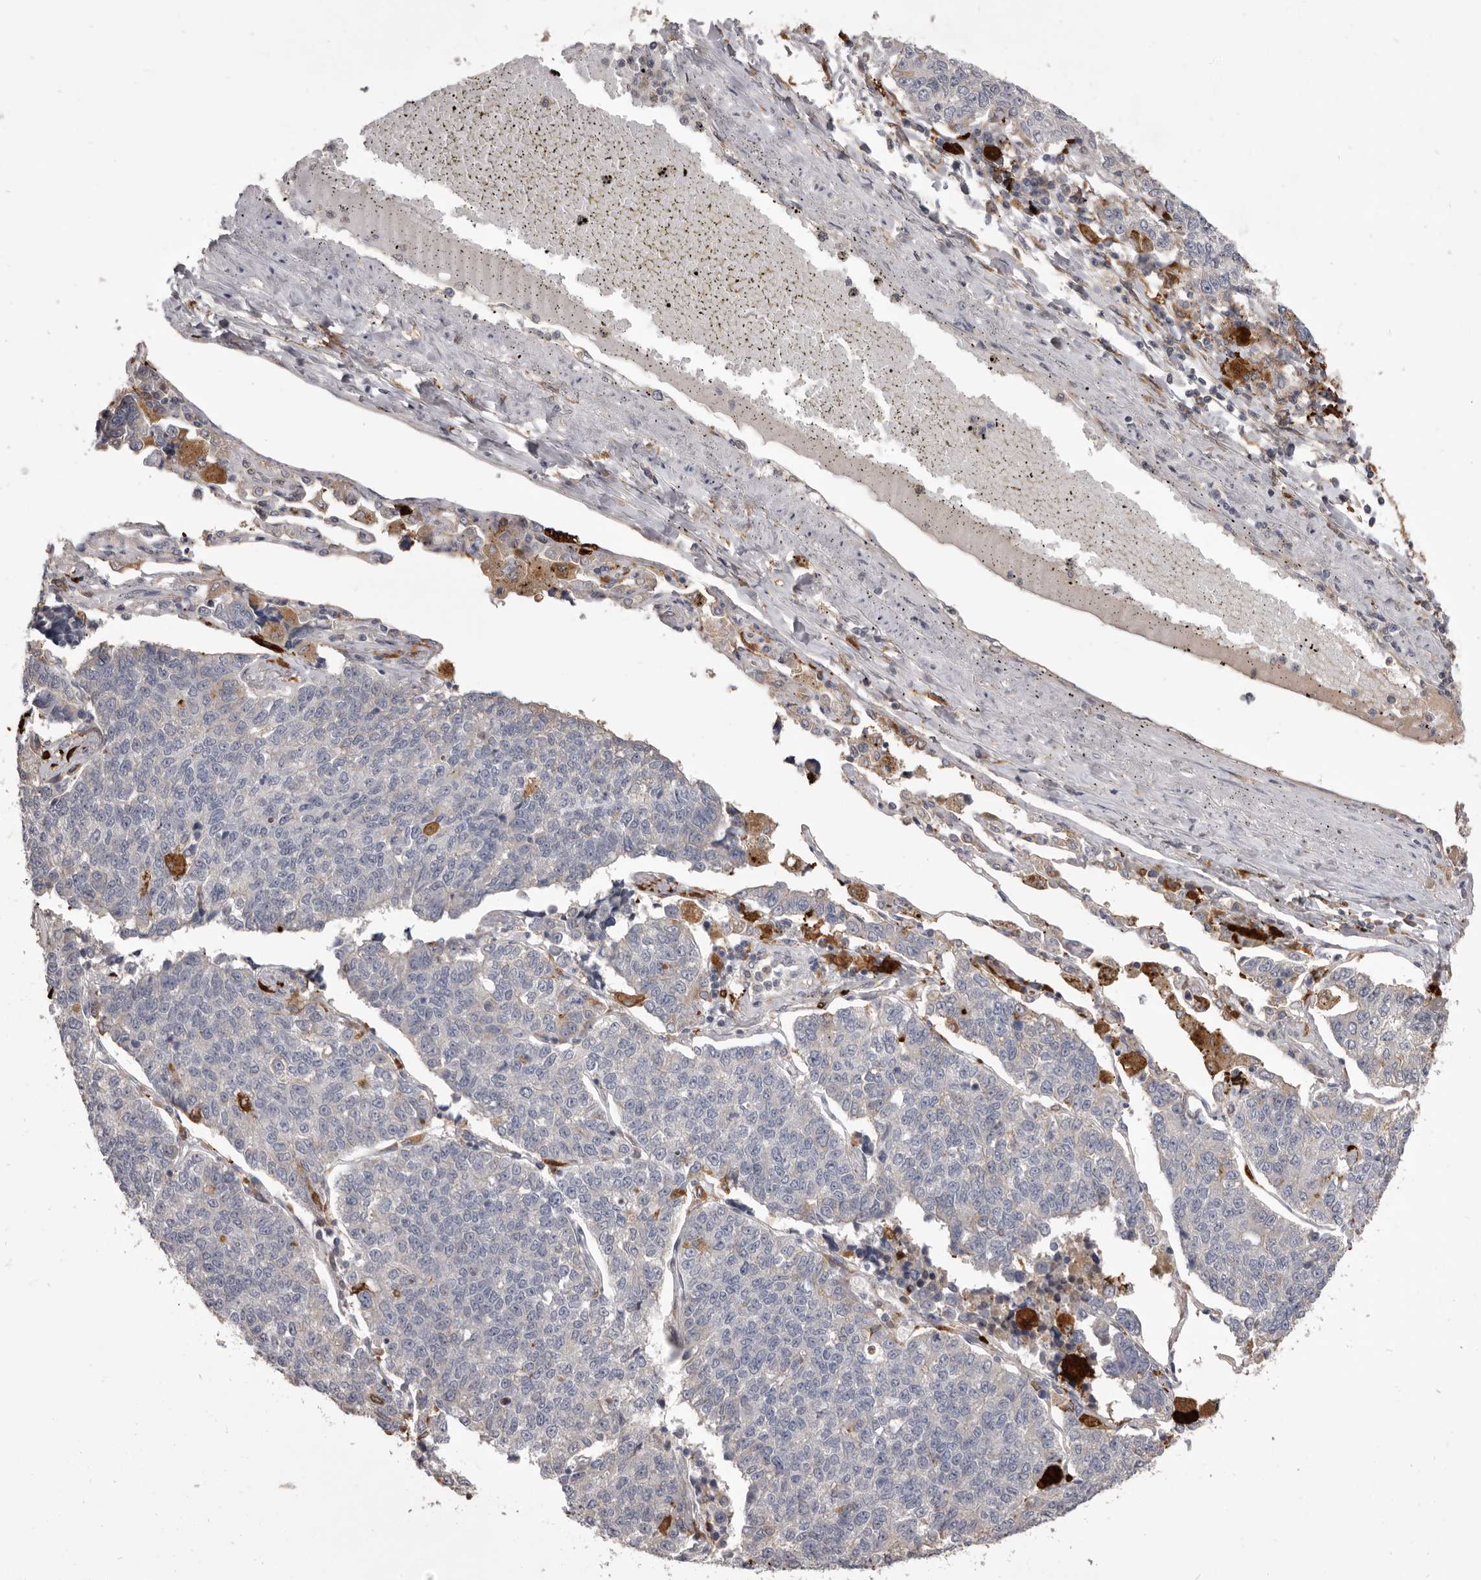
{"staining": {"intensity": "negative", "quantity": "none", "location": "none"}, "tissue": "lung cancer", "cell_type": "Tumor cells", "image_type": "cancer", "snomed": [{"axis": "morphology", "description": "Adenocarcinoma, NOS"}, {"axis": "topography", "description": "Lung"}], "caption": "DAB immunohistochemical staining of lung adenocarcinoma demonstrates no significant expression in tumor cells. Brightfield microscopy of immunohistochemistry (IHC) stained with DAB (3,3'-diaminobenzidine) (brown) and hematoxylin (blue), captured at high magnification.", "gene": "VPS45", "patient": {"sex": "male", "age": 49}}